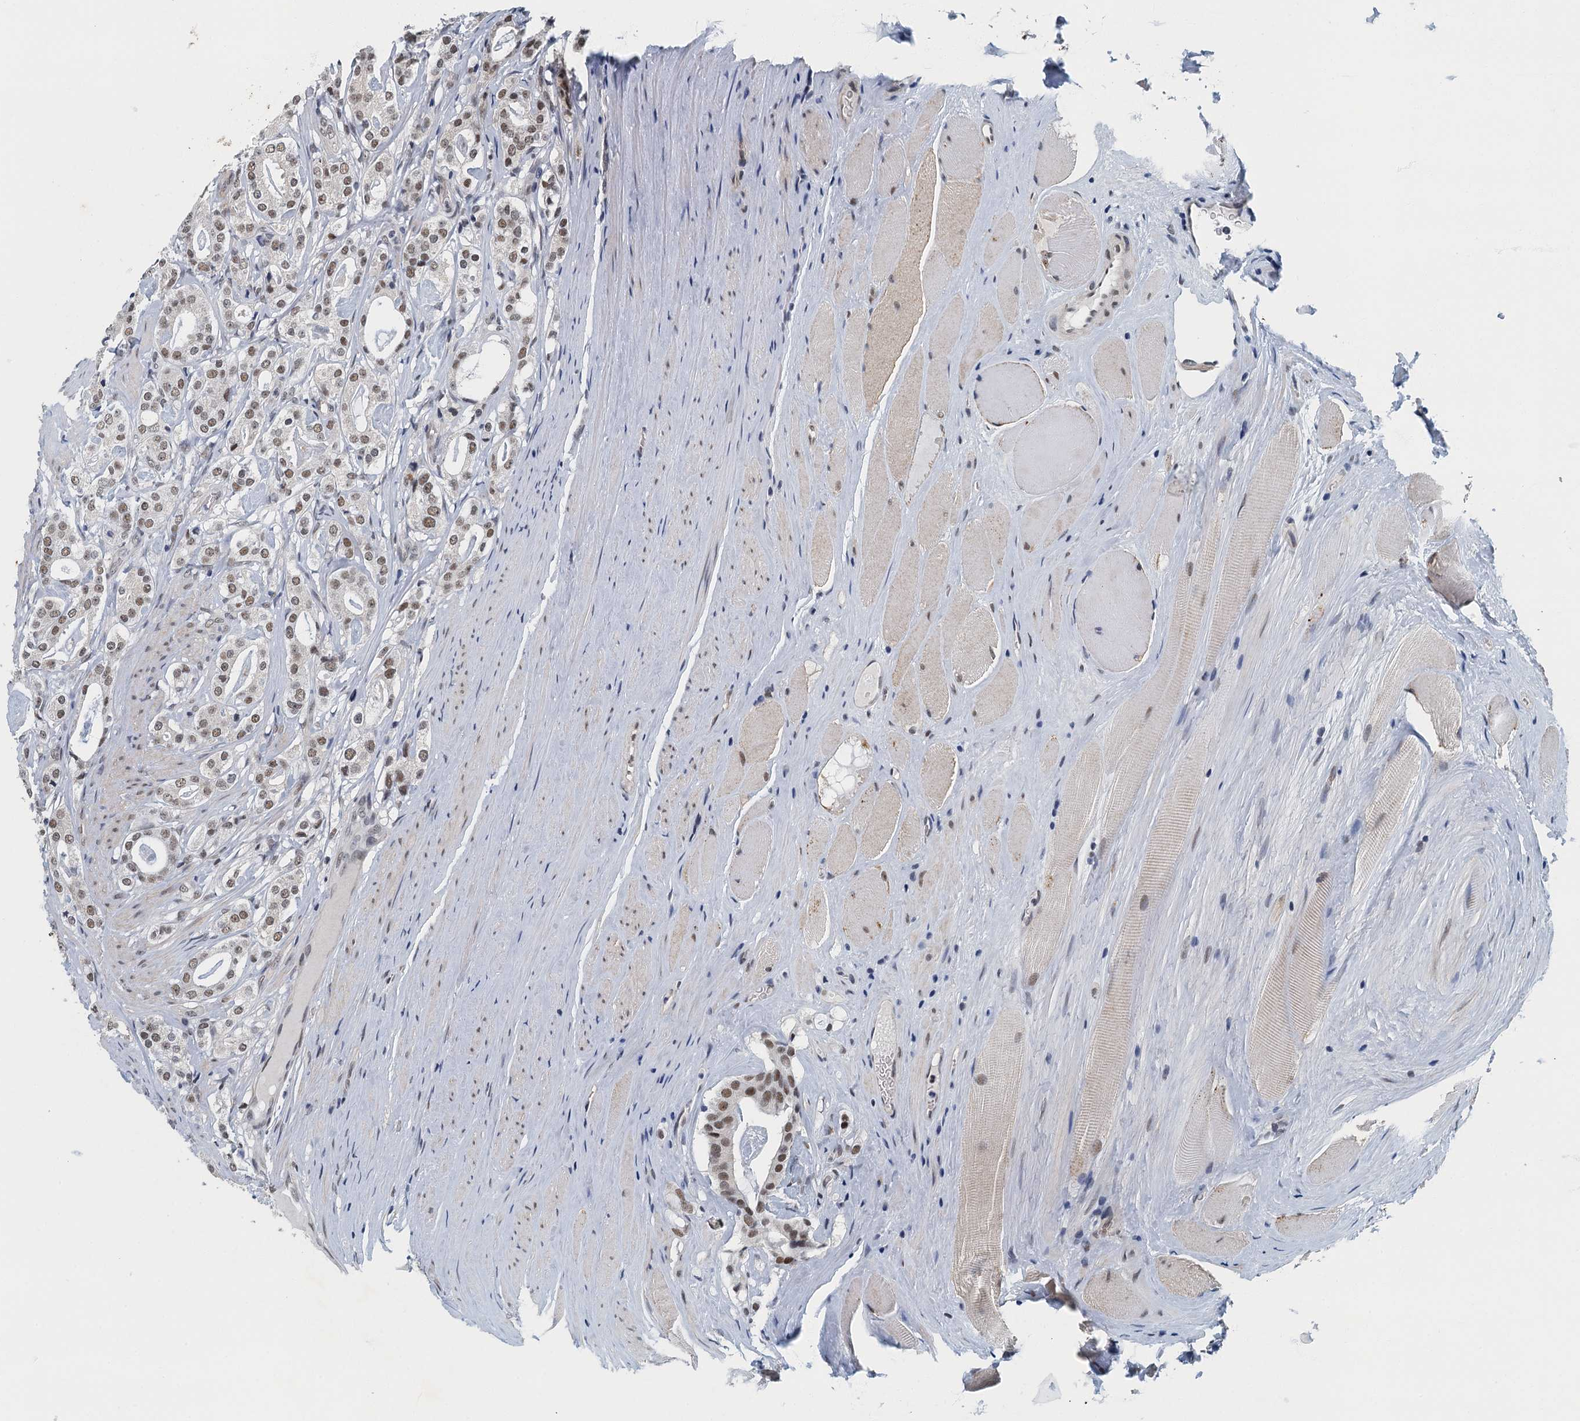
{"staining": {"intensity": "moderate", "quantity": ">75%", "location": "nuclear"}, "tissue": "prostate cancer", "cell_type": "Tumor cells", "image_type": "cancer", "snomed": [{"axis": "morphology", "description": "Adenocarcinoma, High grade"}, {"axis": "topography", "description": "Prostate"}], "caption": "Immunohistochemistry (IHC) micrograph of neoplastic tissue: adenocarcinoma (high-grade) (prostate) stained using immunohistochemistry exhibits medium levels of moderate protein expression localized specifically in the nuclear of tumor cells, appearing as a nuclear brown color.", "gene": "GADL1", "patient": {"sex": "male", "age": 63}}